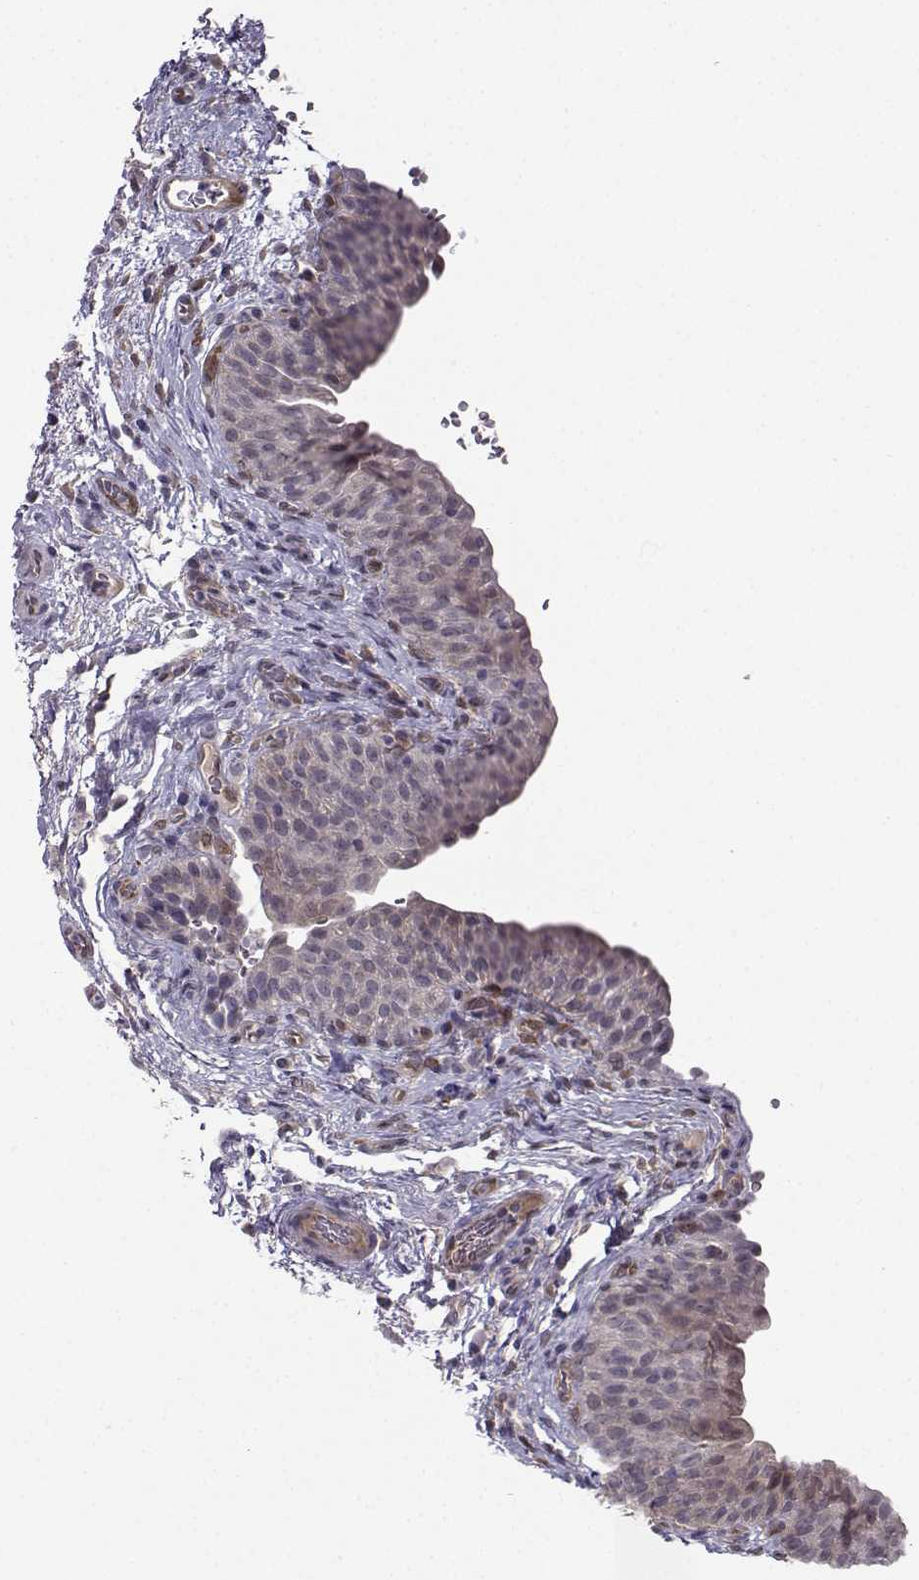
{"staining": {"intensity": "strong", "quantity": "<25%", "location": "cytoplasmic/membranous"}, "tissue": "urinary bladder", "cell_type": "Urothelial cells", "image_type": "normal", "snomed": [{"axis": "morphology", "description": "Normal tissue, NOS"}, {"axis": "topography", "description": "Urinary bladder"}], "caption": "A brown stain labels strong cytoplasmic/membranous positivity of a protein in urothelial cells of unremarkable human urinary bladder.", "gene": "NQO1", "patient": {"sex": "male", "age": 66}}